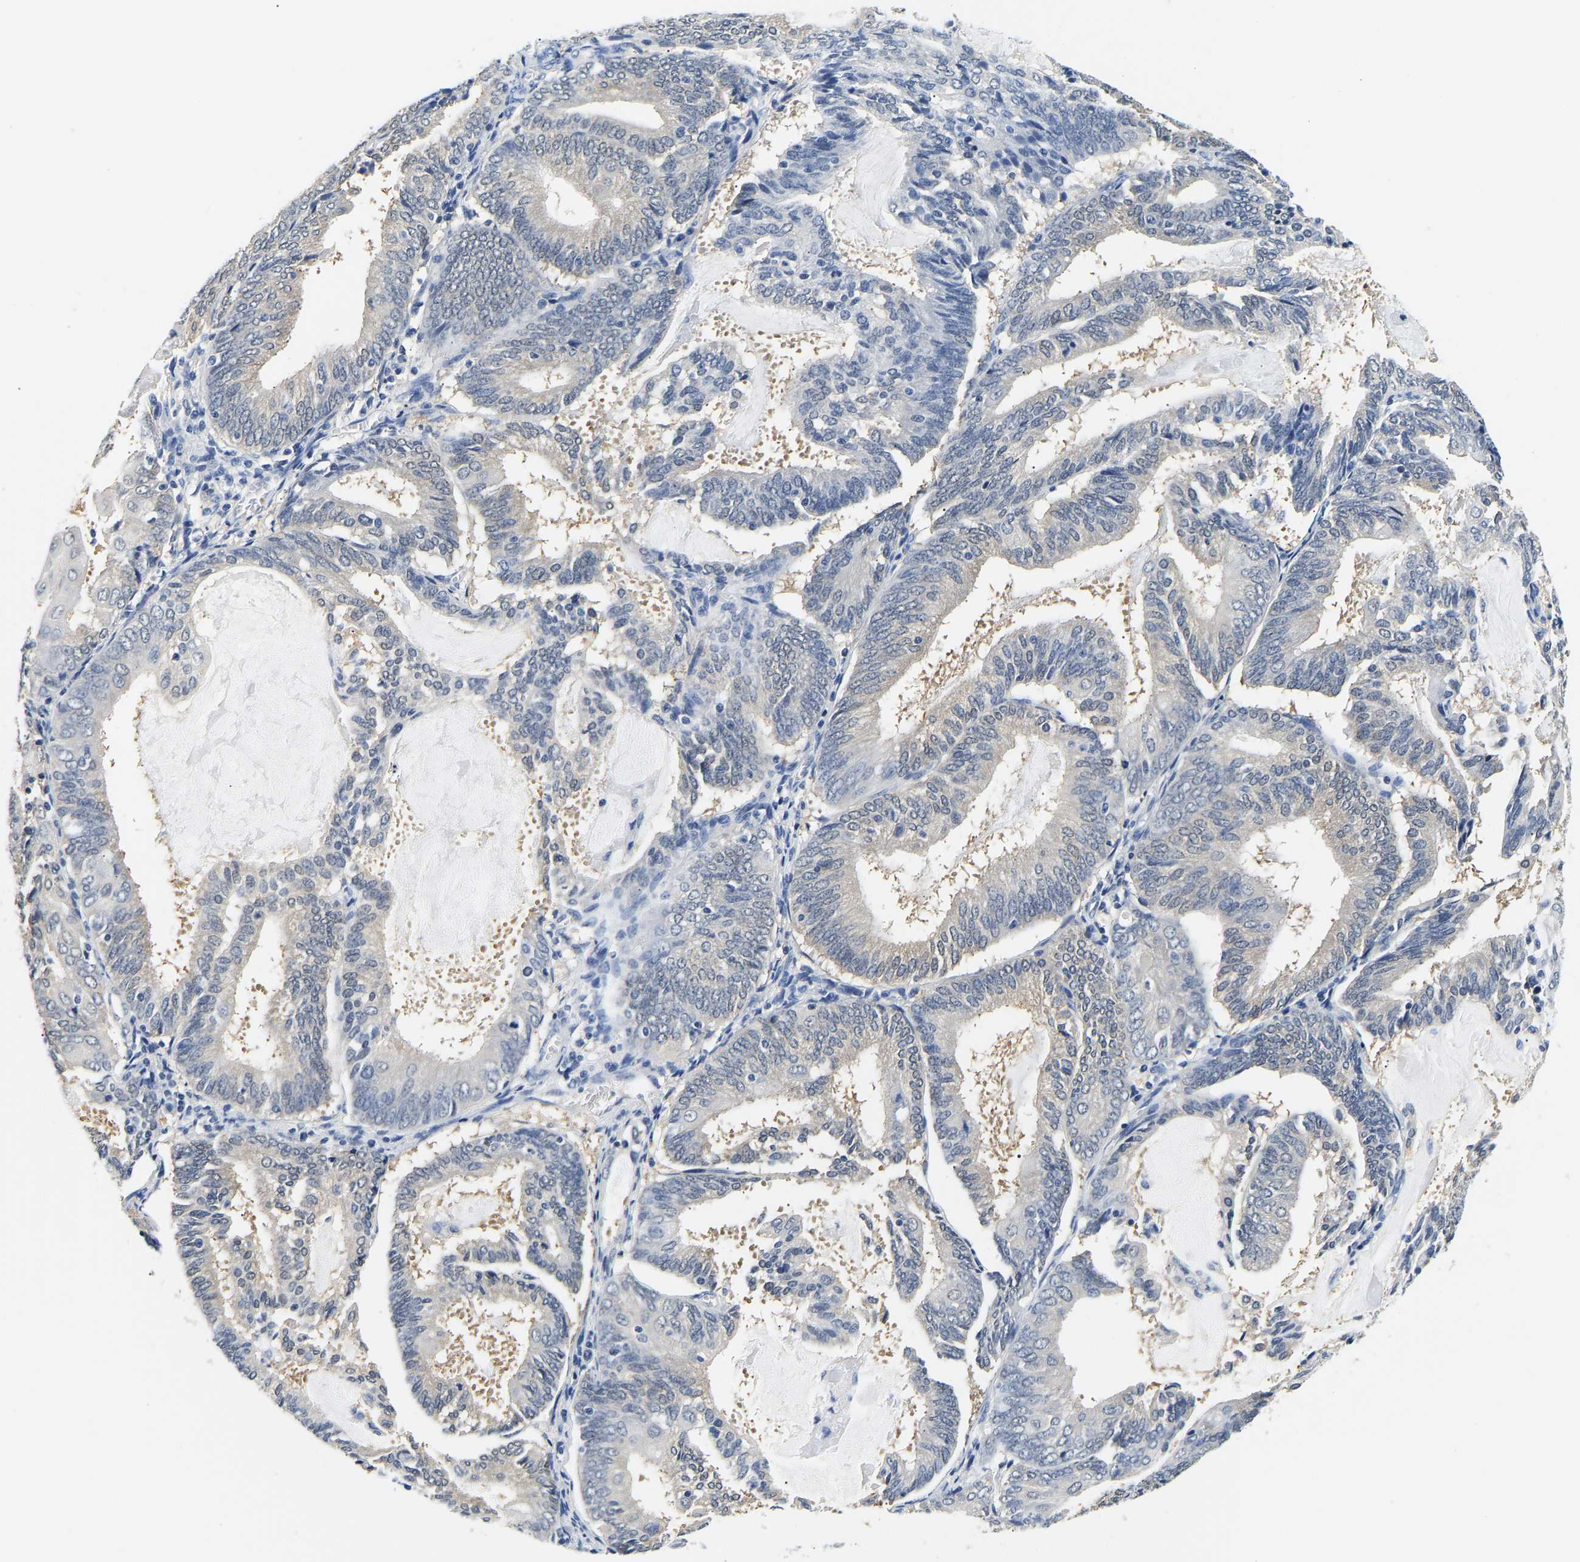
{"staining": {"intensity": "negative", "quantity": "none", "location": "none"}, "tissue": "endometrial cancer", "cell_type": "Tumor cells", "image_type": "cancer", "snomed": [{"axis": "morphology", "description": "Adenocarcinoma, NOS"}, {"axis": "topography", "description": "Endometrium"}], "caption": "The immunohistochemistry micrograph has no significant staining in tumor cells of endometrial cancer (adenocarcinoma) tissue.", "gene": "UCHL3", "patient": {"sex": "female", "age": 81}}